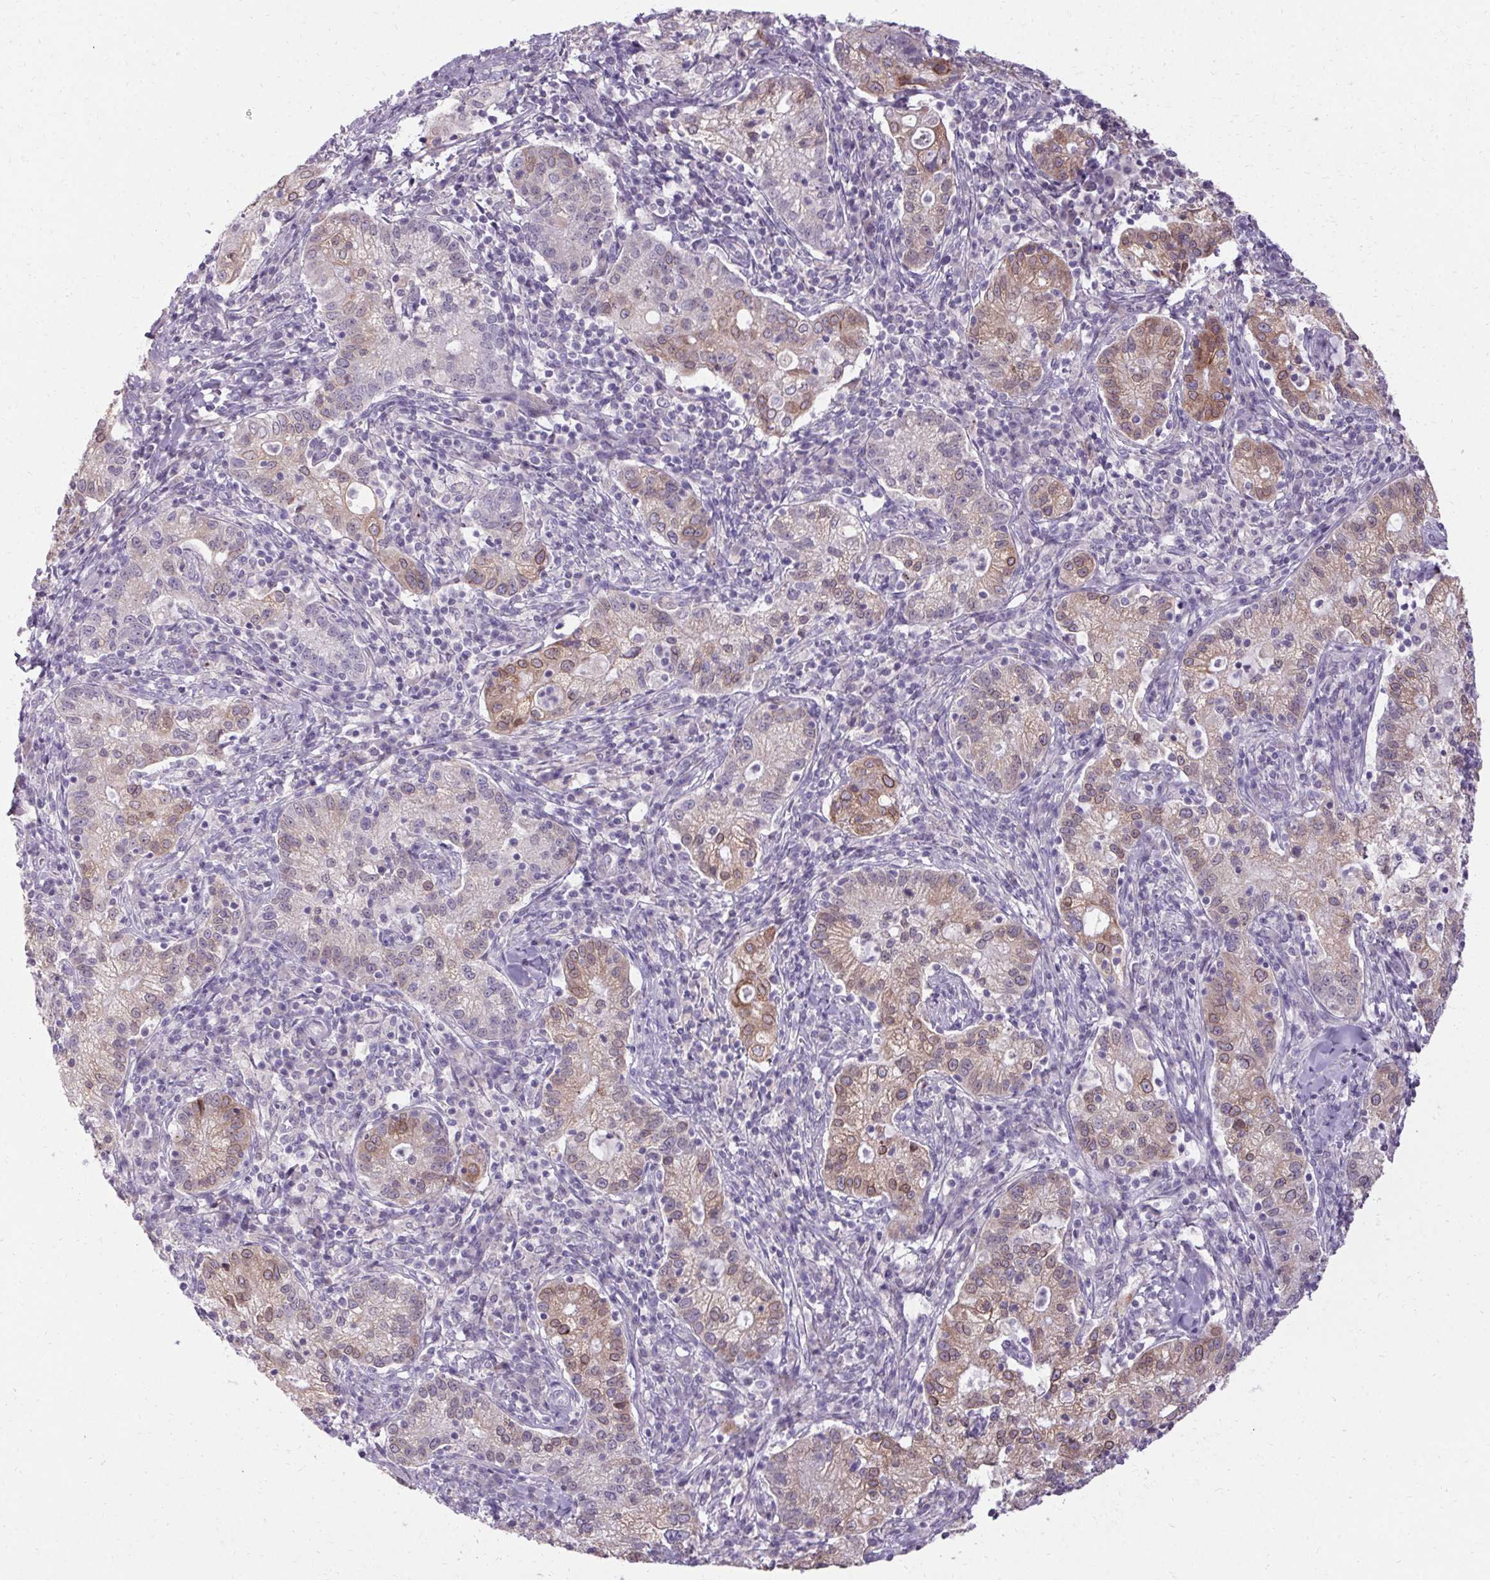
{"staining": {"intensity": "weak", "quantity": "<25%", "location": "cytoplasmic/membranous"}, "tissue": "cervical cancer", "cell_type": "Tumor cells", "image_type": "cancer", "snomed": [{"axis": "morphology", "description": "Normal tissue, NOS"}, {"axis": "morphology", "description": "Adenocarcinoma, NOS"}, {"axis": "topography", "description": "Cervix"}], "caption": "This micrograph is of cervical cancer stained with IHC to label a protein in brown with the nuclei are counter-stained blue. There is no positivity in tumor cells.", "gene": "HSD17B3", "patient": {"sex": "female", "age": 44}}